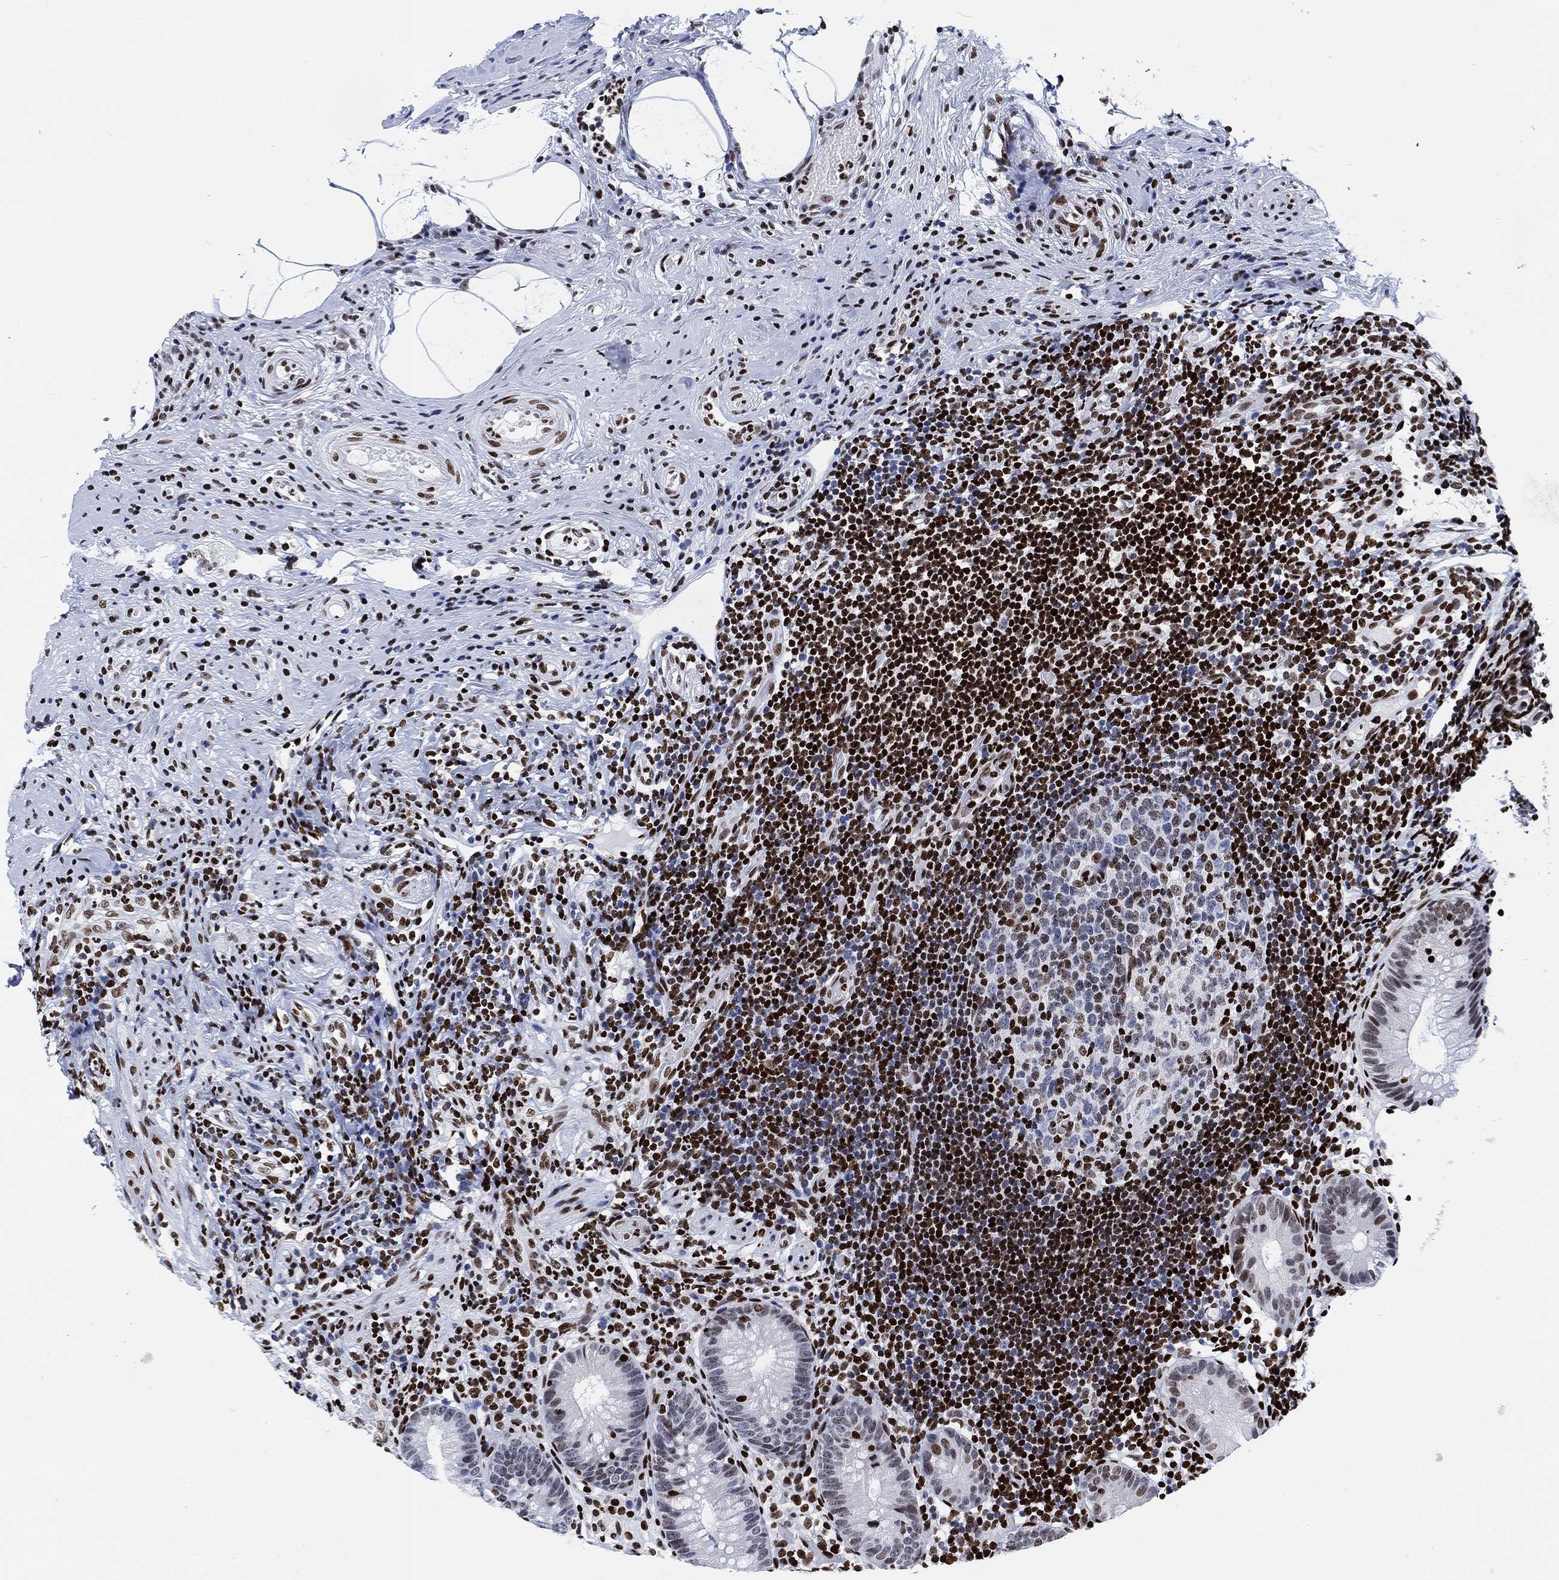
{"staining": {"intensity": "strong", "quantity": "<25%", "location": "nuclear"}, "tissue": "appendix", "cell_type": "Glandular cells", "image_type": "normal", "snomed": [{"axis": "morphology", "description": "Normal tissue, NOS"}, {"axis": "topography", "description": "Appendix"}], "caption": "Immunohistochemical staining of benign human appendix demonstrates <25% levels of strong nuclear protein staining in about <25% of glandular cells. (DAB IHC with brightfield microscopy, high magnification).", "gene": "H1", "patient": {"sex": "female", "age": 40}}